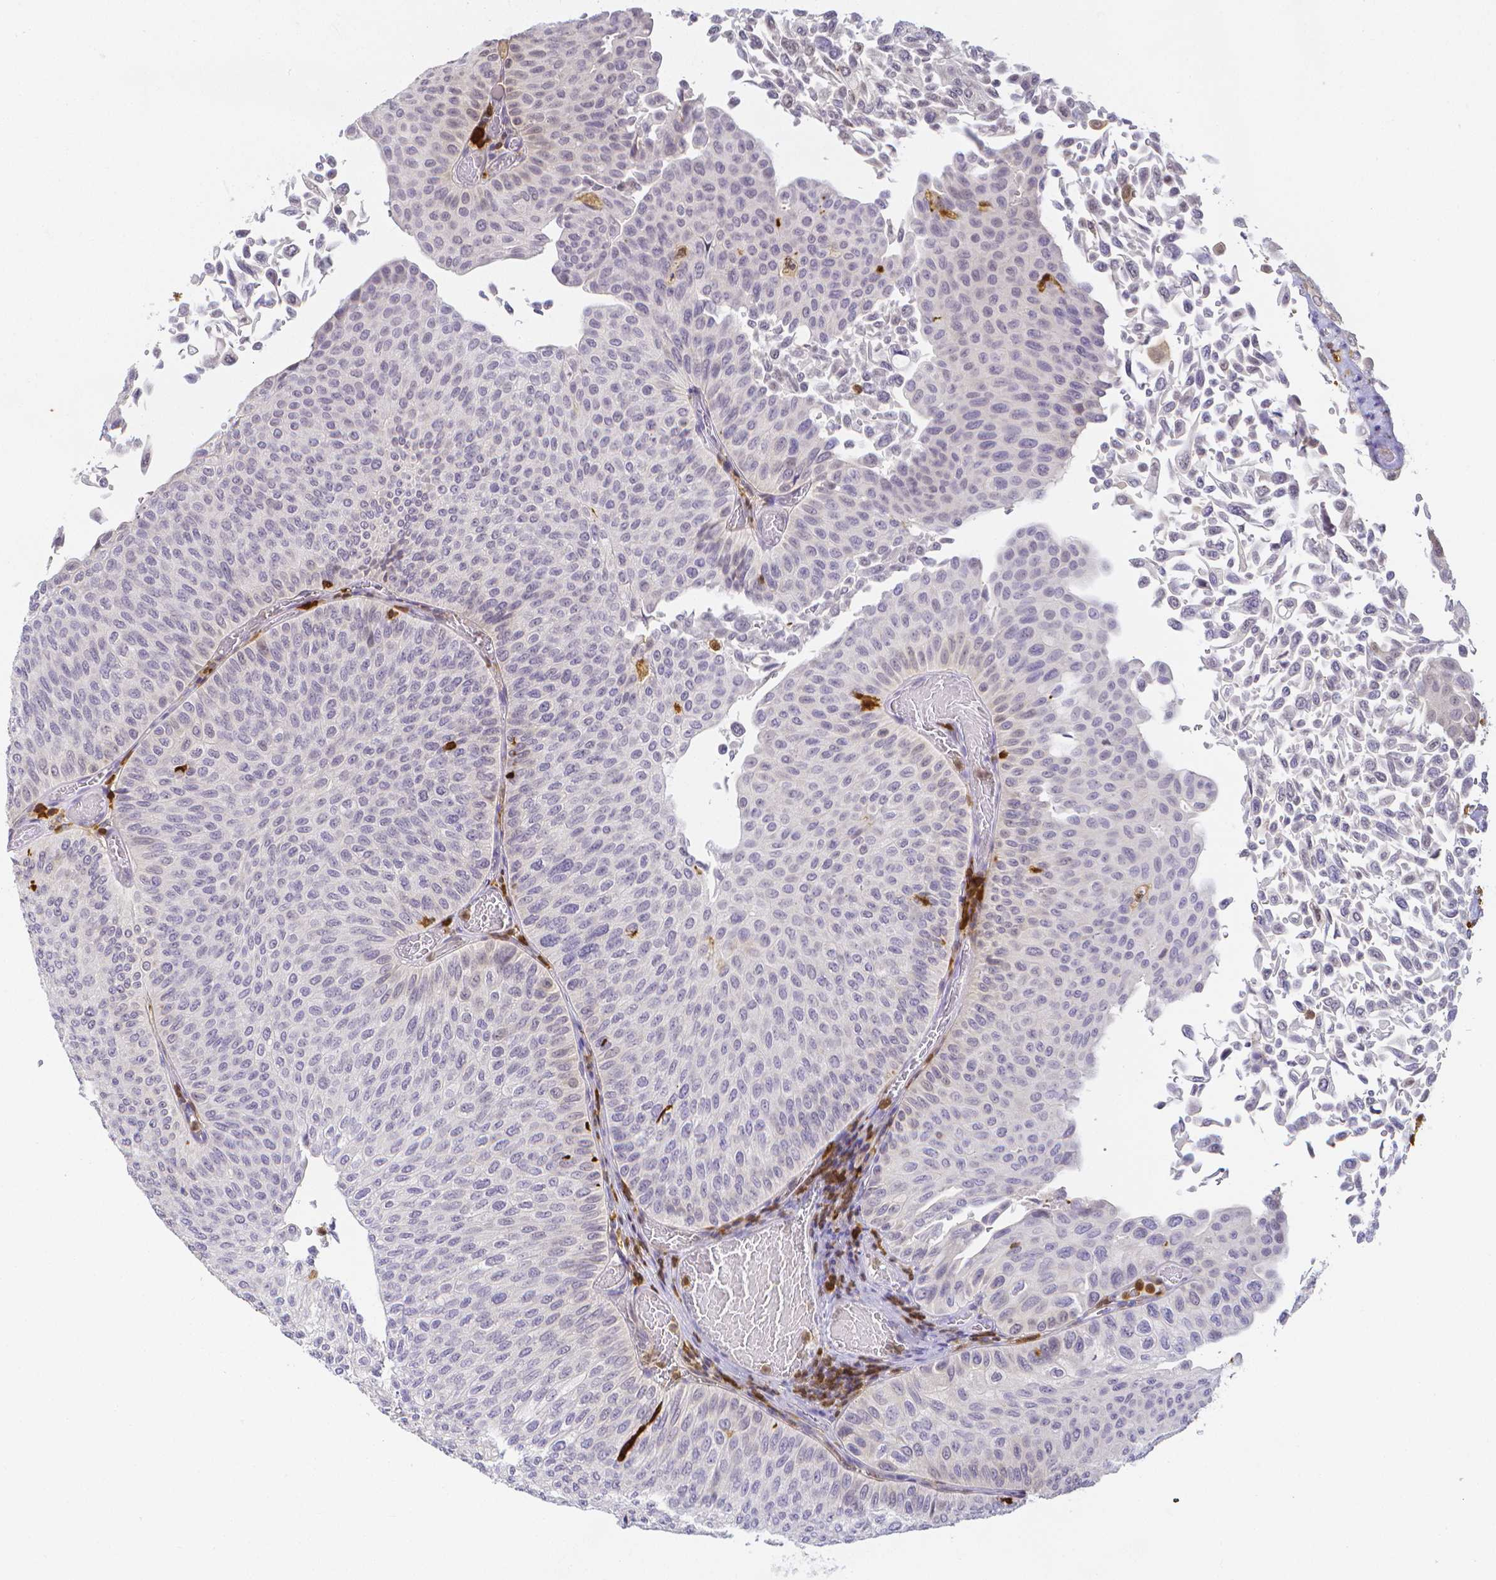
{"staining": {"intensity": "negative", "quantity": "none", "location": "none"}, "tissue": "urothelial cancer", "cell_type": "Tumor cells", "image_type": "cancer", "snomed": [{"axis": "morphology", "description": "Urothelial carcinoma, NOS"}, {"axis": "topography", "description": "Urinary bladder"}], "caption": "A high-resolution micrograph shows IHC staining of urothelial cancer, which demonstrates no significant expression in tumor cells.", "gene": "COTL1", "patient": {"sex": "male", "age": 59}}